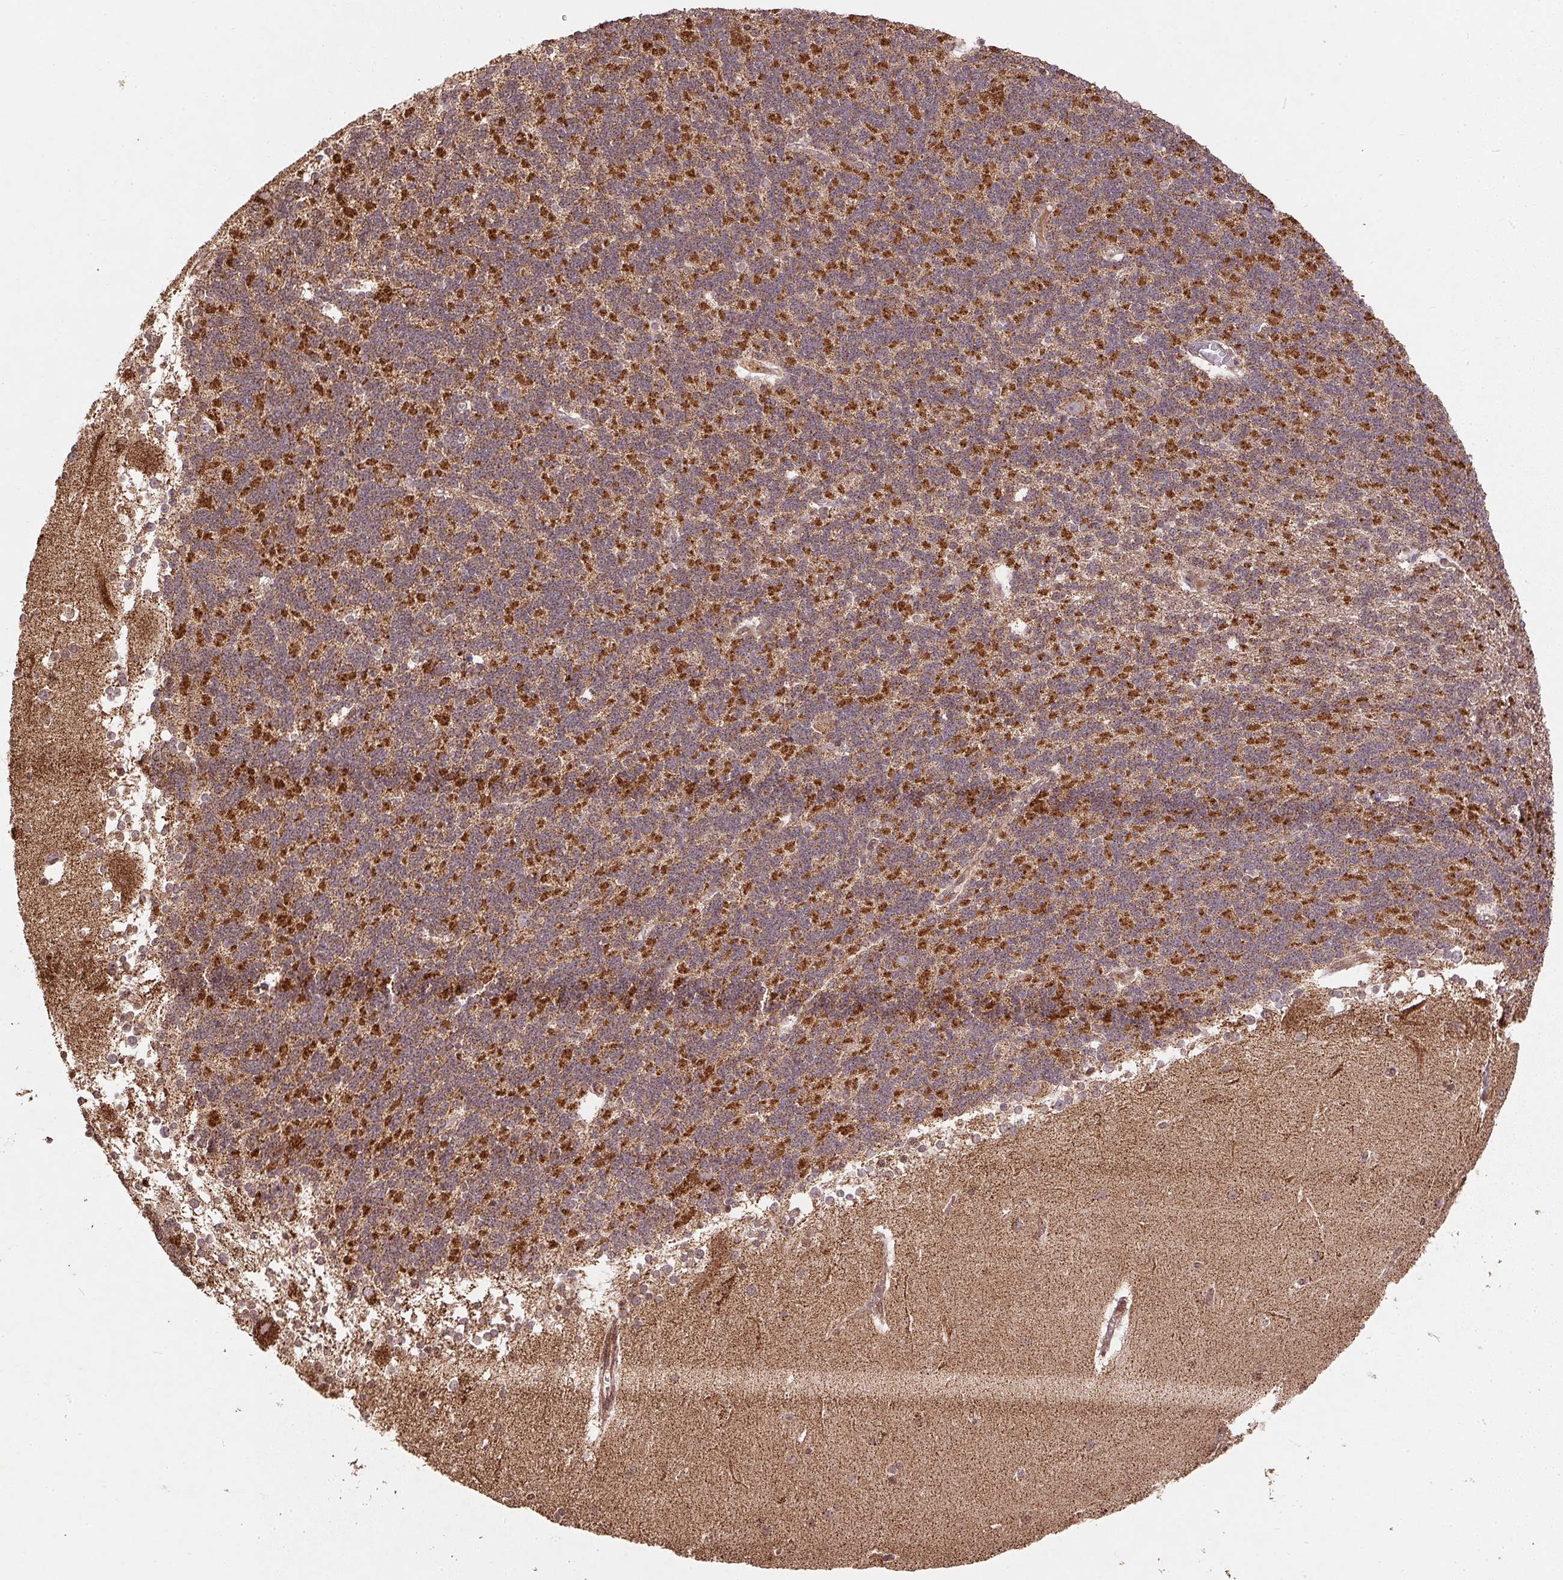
{"staining": {"intensity": "weak", "quantity": "25%-75%", "location": "cytoplasmic/membranous"}, "tissue": "cerebellum", "cell_type": "Cells in granular layer", "image_type": "normal", "snomed": [{"axis": "morphology", "description": "Normal tissue, NOS"}, {"axis": "topography", "description": "Cerebellum"}], "caption": "Cells in granular layer exhibit weak cytoplasmic/membranous expression in approximately 25%-75% of cells in benign cerebellum.", "gene": "SPRED2", "patient": {"sex": "female", "age": 19}}